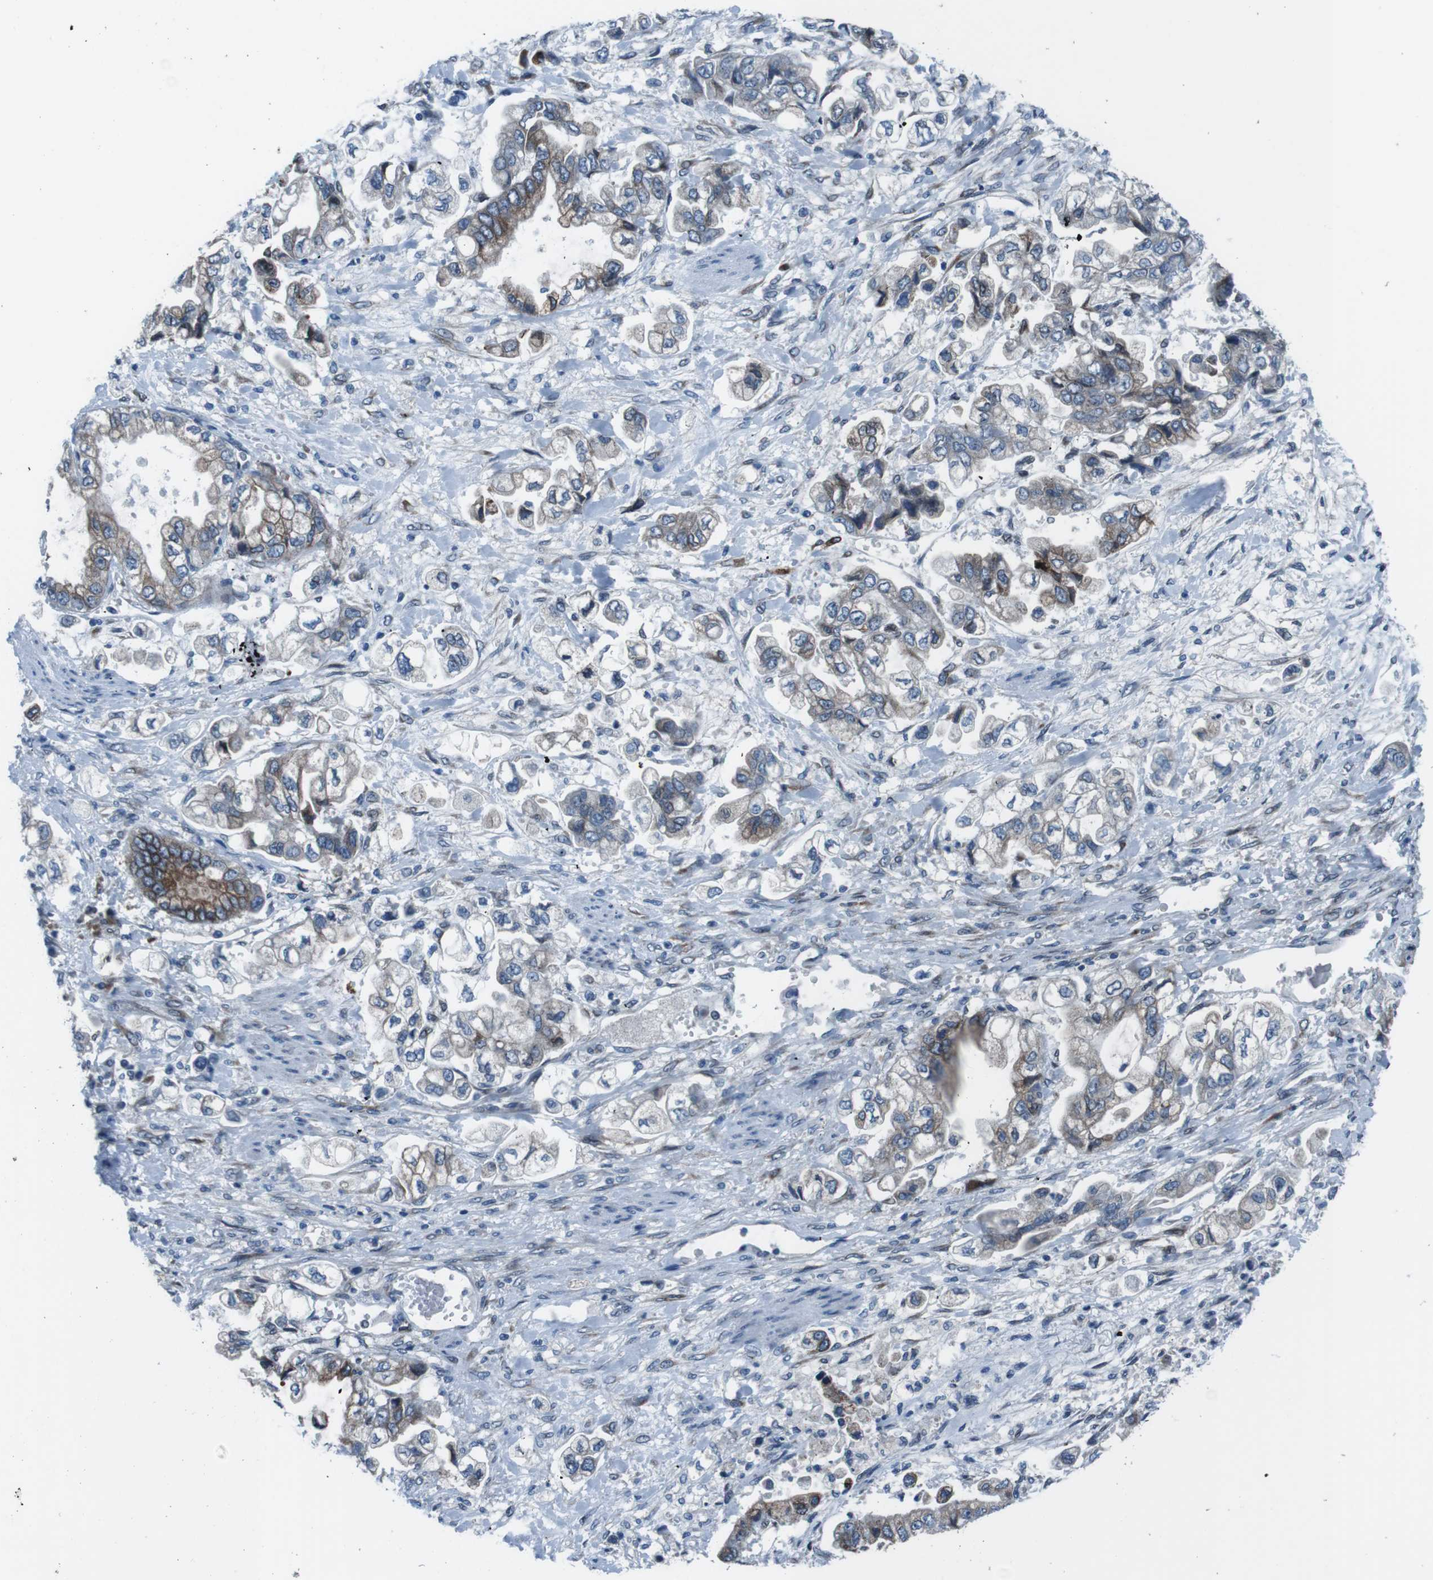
{"staining": {"intensity": "moderate", "quantity": "<25%", "location": "cytoplasmic/membranous"}, "tissue": "stomach cancer", "cell_type": "Tumor cells", "image_type": "cancer", "snomed": [{"axis": "morphology", "description": "Normal tissue, NOS"}, {"axis": "morphology", "description": "Adenocarcinoma, NOS"}, {"axis": "topography", "description": "Stomach"}], "caption": "An immunohistochemistry (IHC) photomicrograph of neoplastic tissue is shown. Protein staining in brown highlights moderate cytoplasmic/membranous positivity in stomach cancer within tumor cells.", "gene": "NUCB2", "patient": {"sex": "male", "age": 62}}